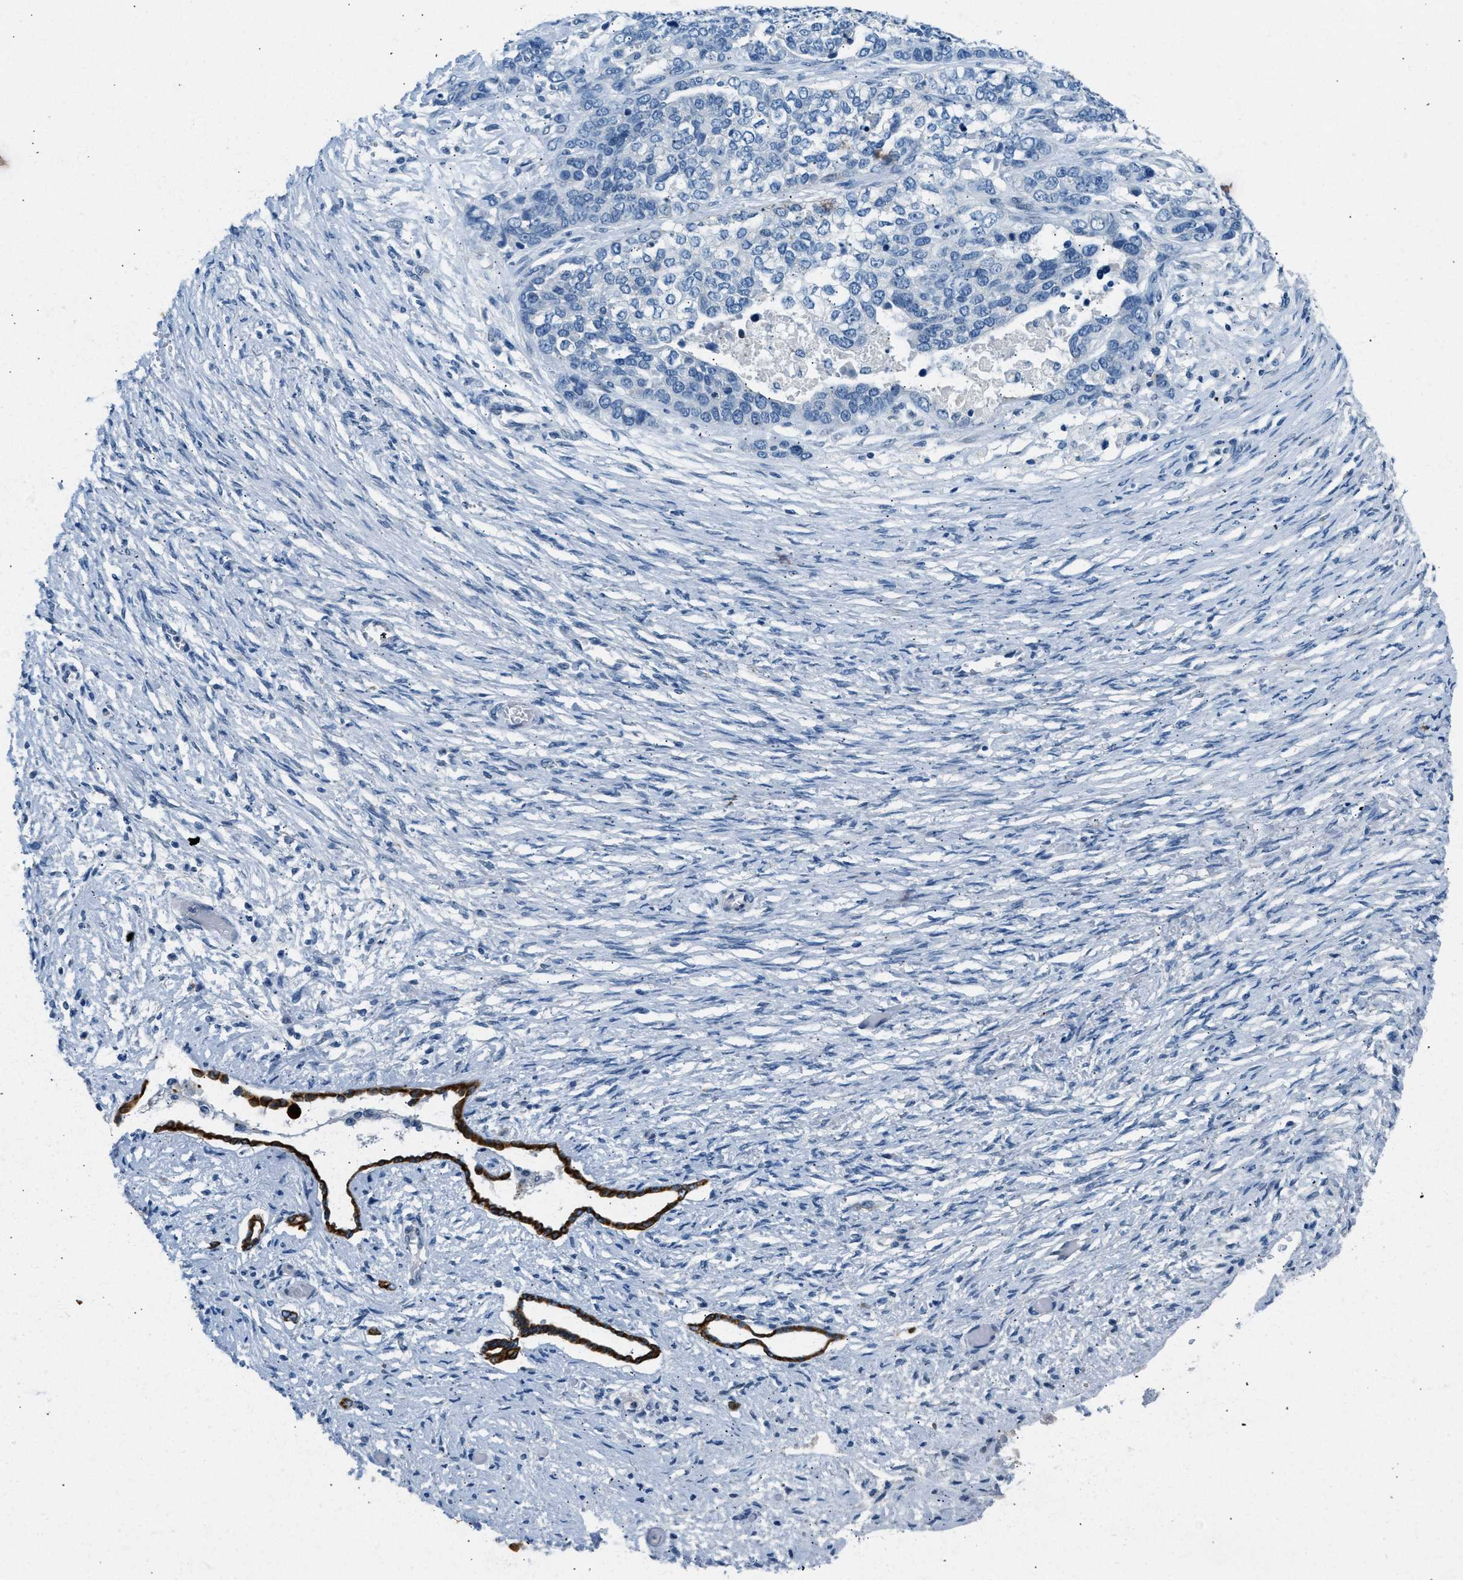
{"staining": {"intensity": "negative", "quantity": "none", "location": "none"}, "tissue": "ovarian cancer", "cell_type": "Tumor cells", "image_type": "cancer", "snomed": [{"axis": "morphology", "description": "Cystadenocarcinoma, serous, NOS"}, {"axis": "topography", "description": "Ovary"}], "caption": "Tumor cells are negative for protein expression in human ovarian serous cystadenocarcinoma.", "gene": "CFAP20", "patient": {"sex": "female", "age": 44}}